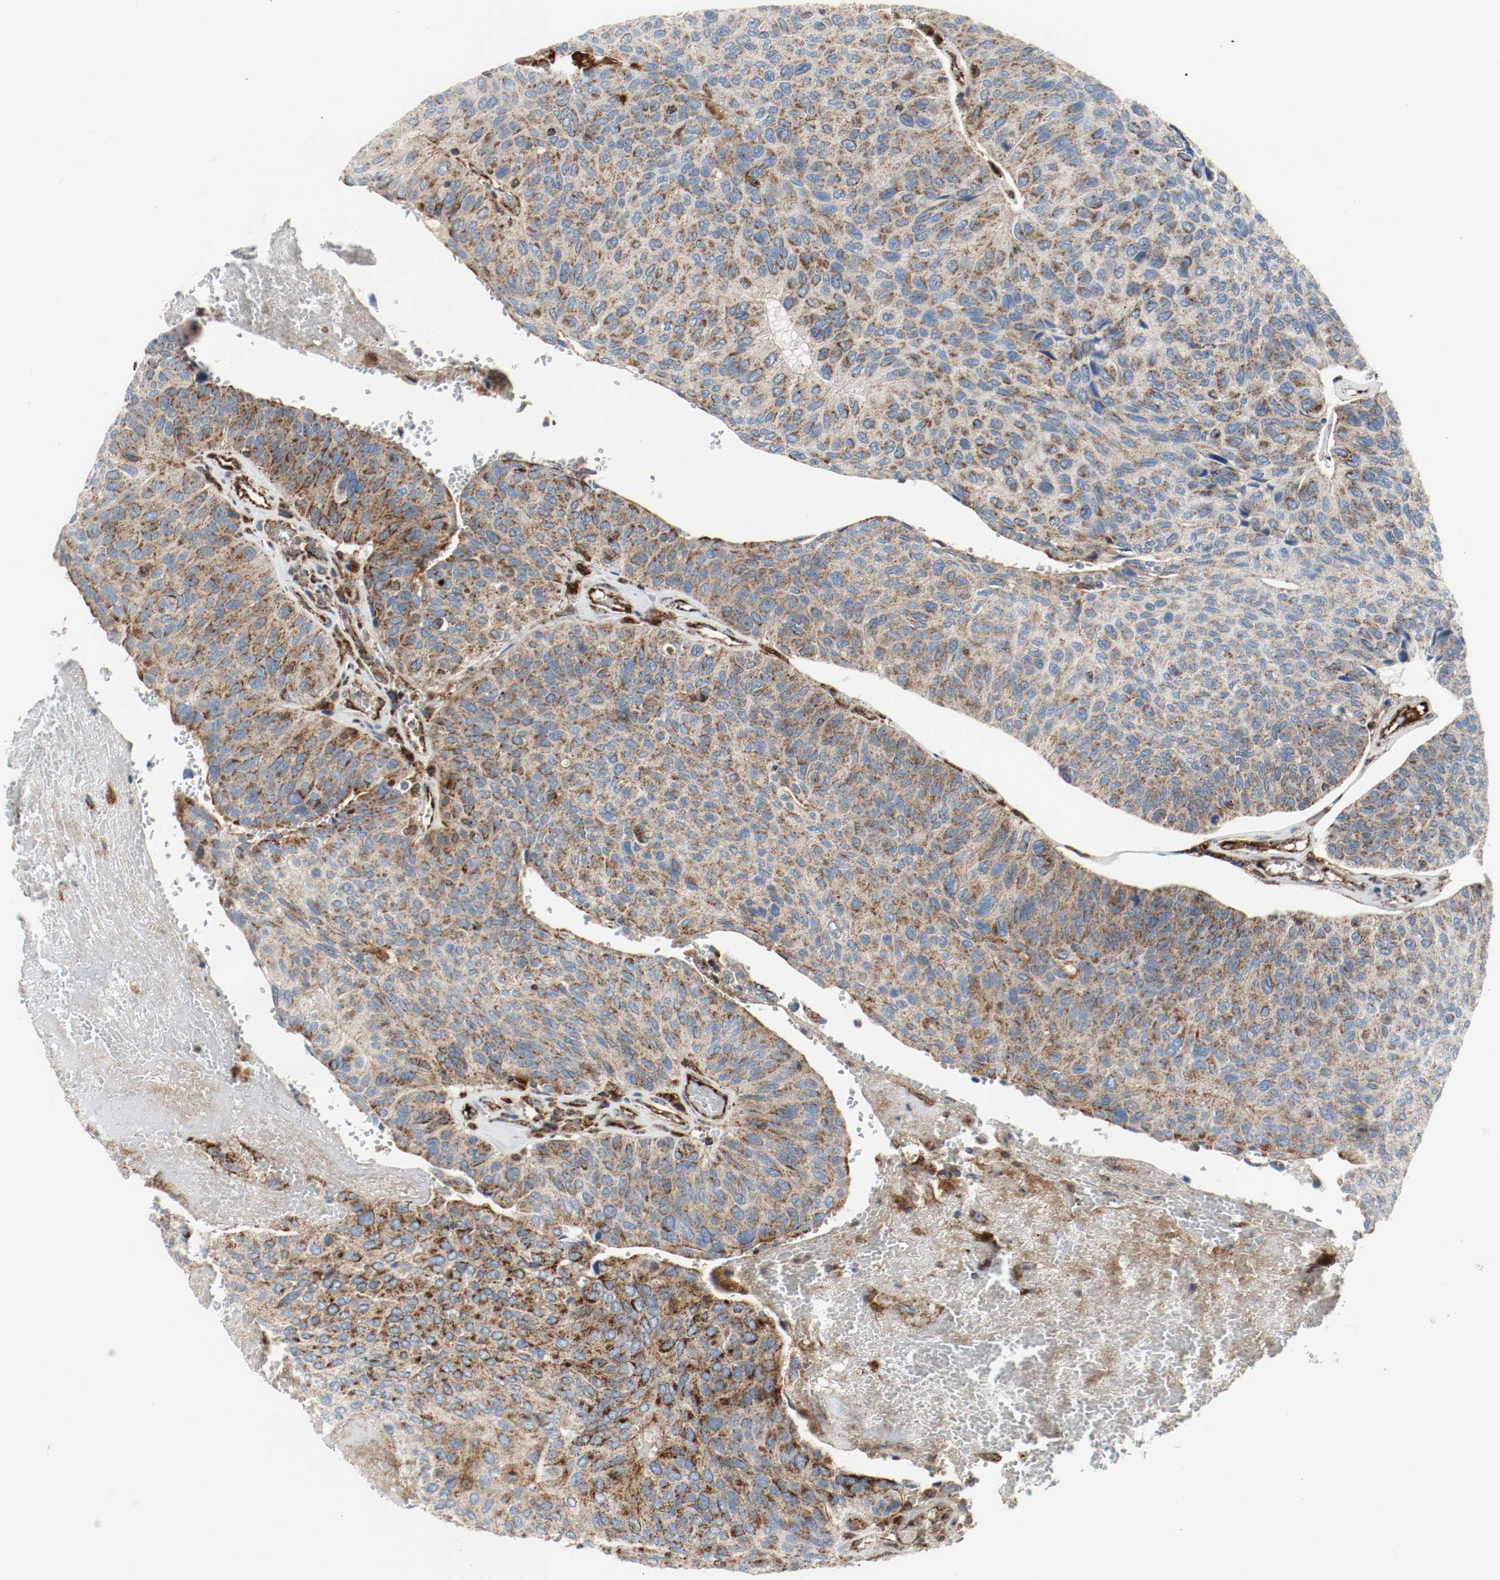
{"staining": {"intensity": "moderate", "quantity": ">75%", "location": "cytoplasmic/membranous"}, "tissue": "urothelial cancer", "cell_type": "Tumor cells", "image_type": "cancer", "snomed": [{"axis": "morphology", "description": "Urothelial carcinoma, High grade"}, {"axis": "topography", "description": "Urinary bladder"}], "caption": "A brown stain shows moderate cytoplasmic/membranous staining of a protein in urothelial cancer tumor cells. The staining was performed using DAB to visualize the protein expression in brown, while the nuclei were stained in blue with hematoxylin (Magnification: 20x).", "gene": "TXNRD1", "patient": {"sex": "male", "age": 66}}